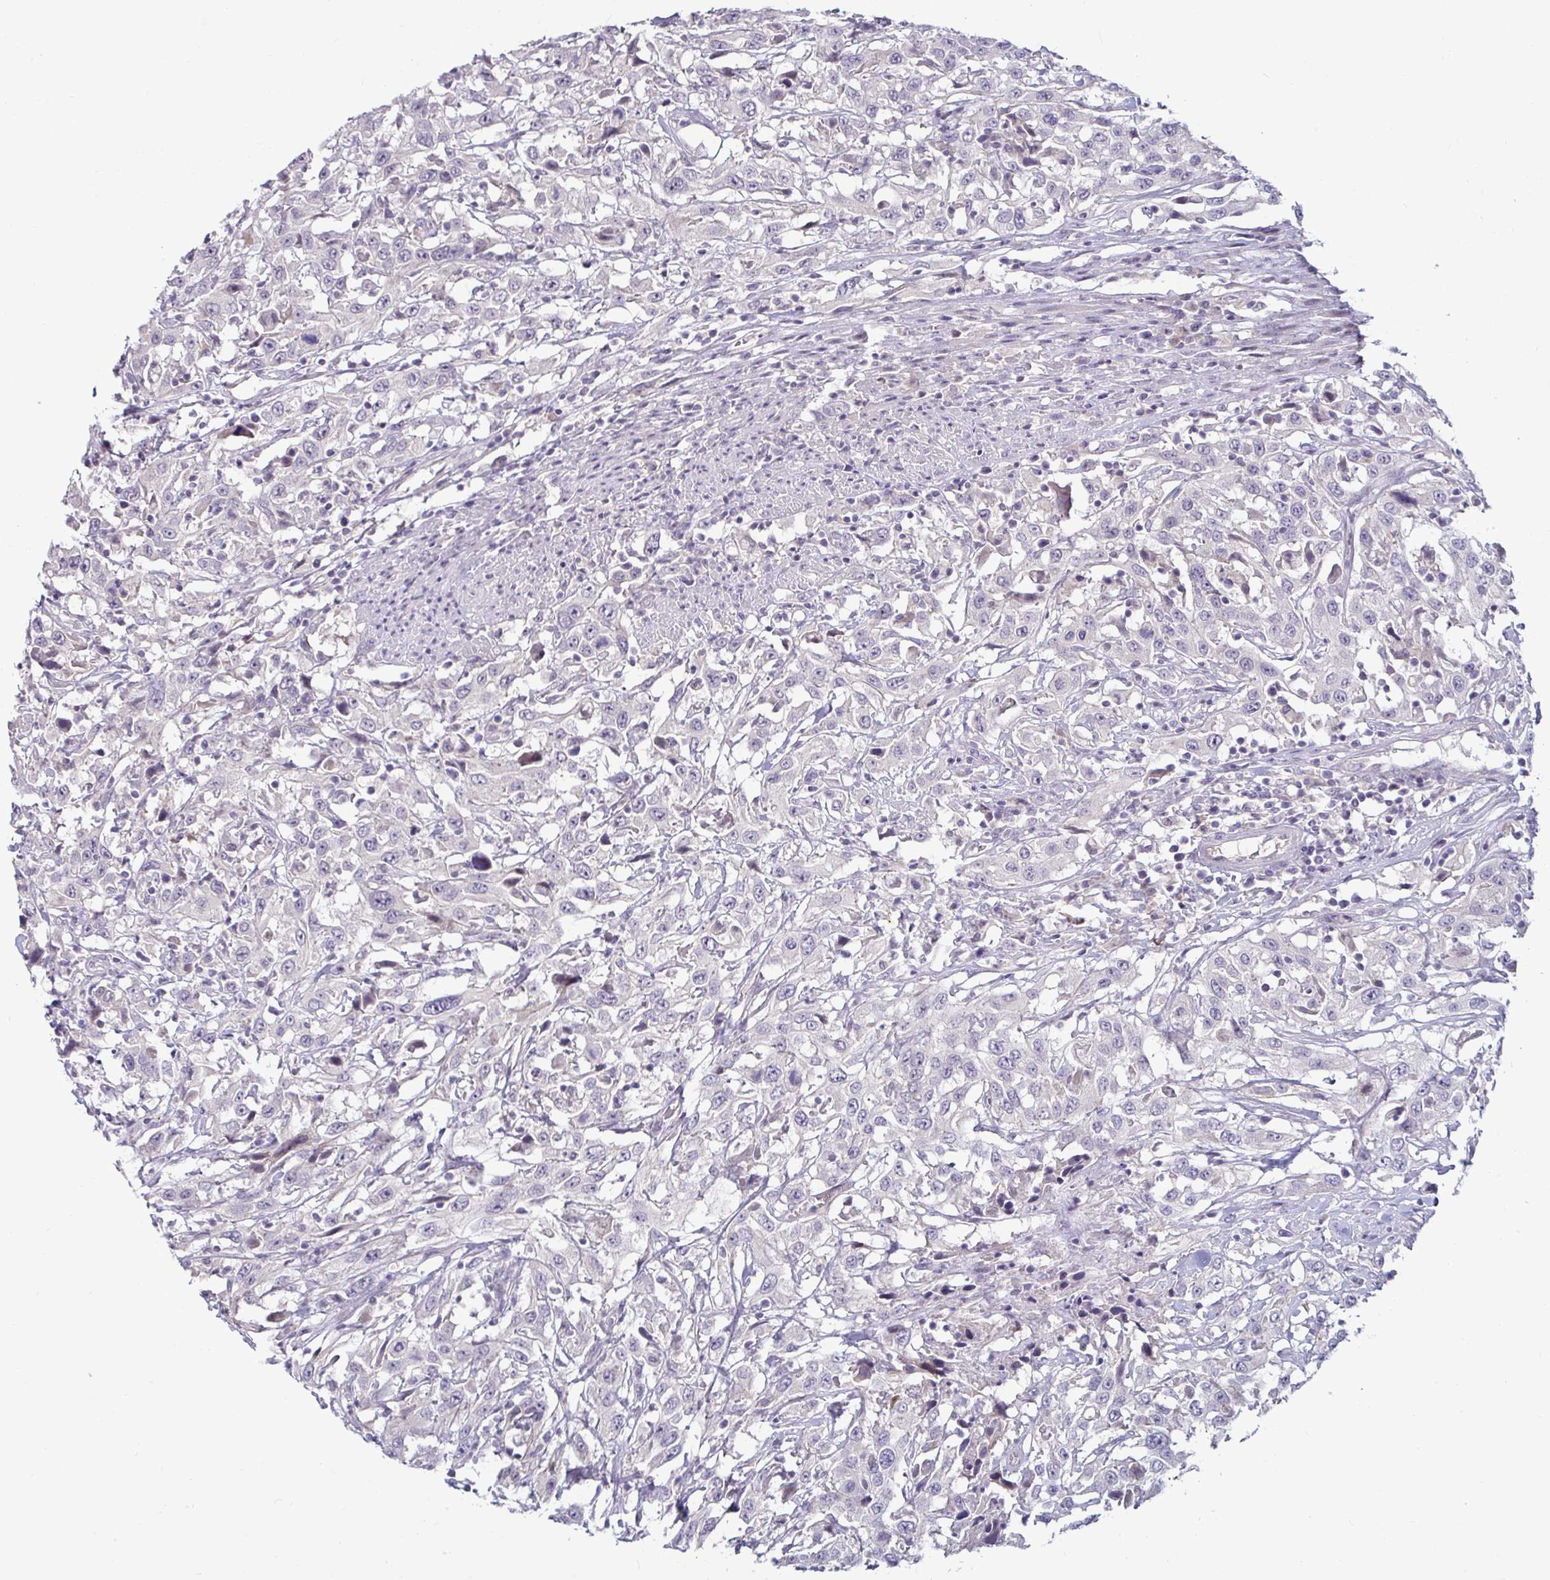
{"staining": {"intensity": "negative", "quantity": "none", "location": "none"}, "tissue": "urothelial cancer", "cell_type": "Tumor cells", "image_type": "cancer", "snomed": [{"axis": "morphology", "description": "Urothelial carcinoma, High grade"}, {"axis": "topography", "description": "Urinary bladder"}], "caption": "Immunohistochemical staining of human high-grade urothelial carcinoma displays no significant expression in tumor cells.", "gene": "GSTM1", "patient": {"sex": "male", "age": 61}}